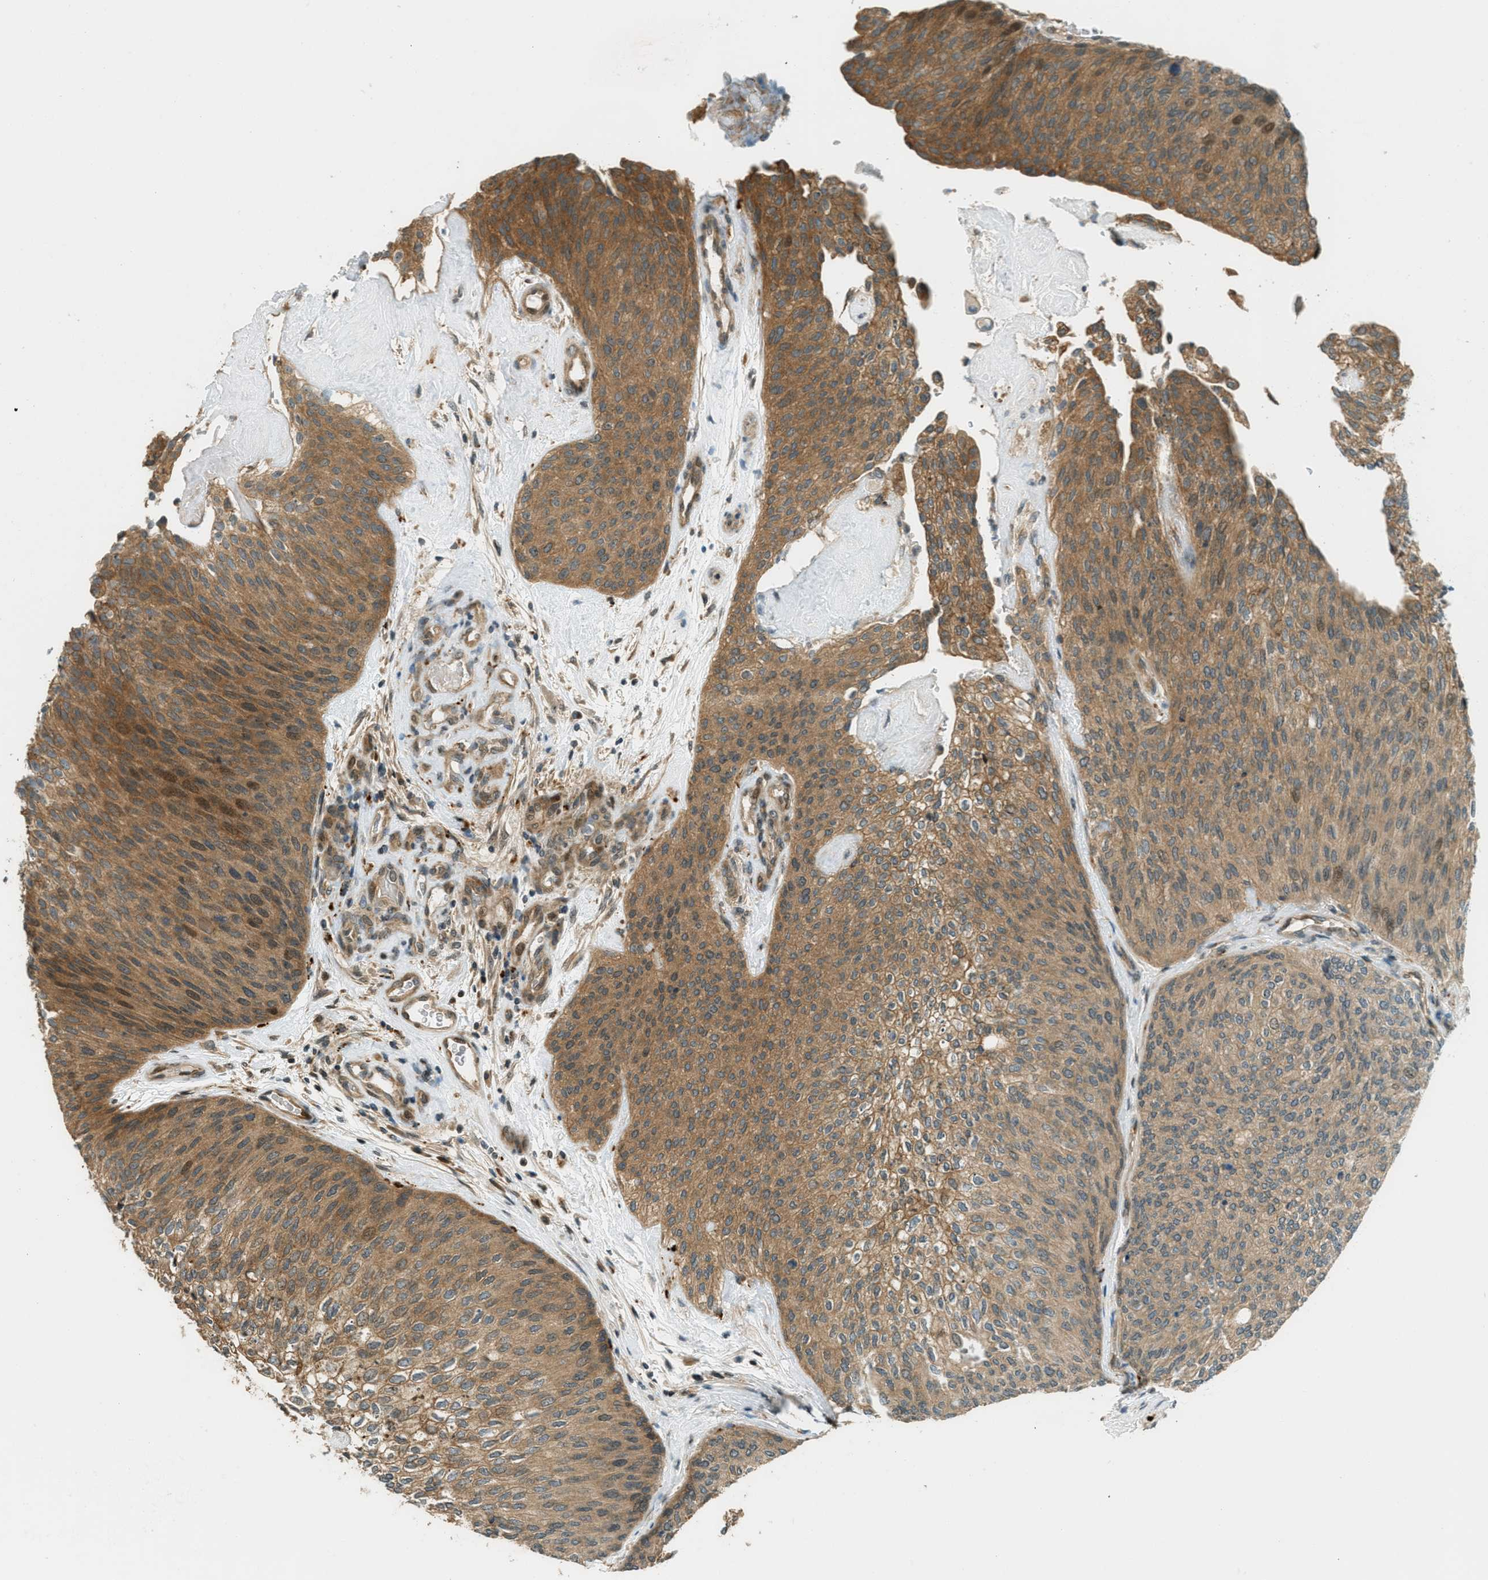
{"staining": {"intensity": "moderate", "quantity": ">75%", "location": "cytoplasmic/membranous"}, "tissue": "urothelial cancer", "cell_type": "Tumor cells", "image_type": "cancer", "snomed": [{"axis": "morphology", "description": "Urothelial carcinoma, Low grade"}, {"axis": "topography", "description": "Urinary bladder"}], "caption": "This is an image of immunohistochemistry staining of low-grade urothelial carcinoma, which shows moderate expression in the cytoplasmic/membranous of tumor cells.", "gene": "PTPN23", "patient": {"sex": "female", "age": 79}}